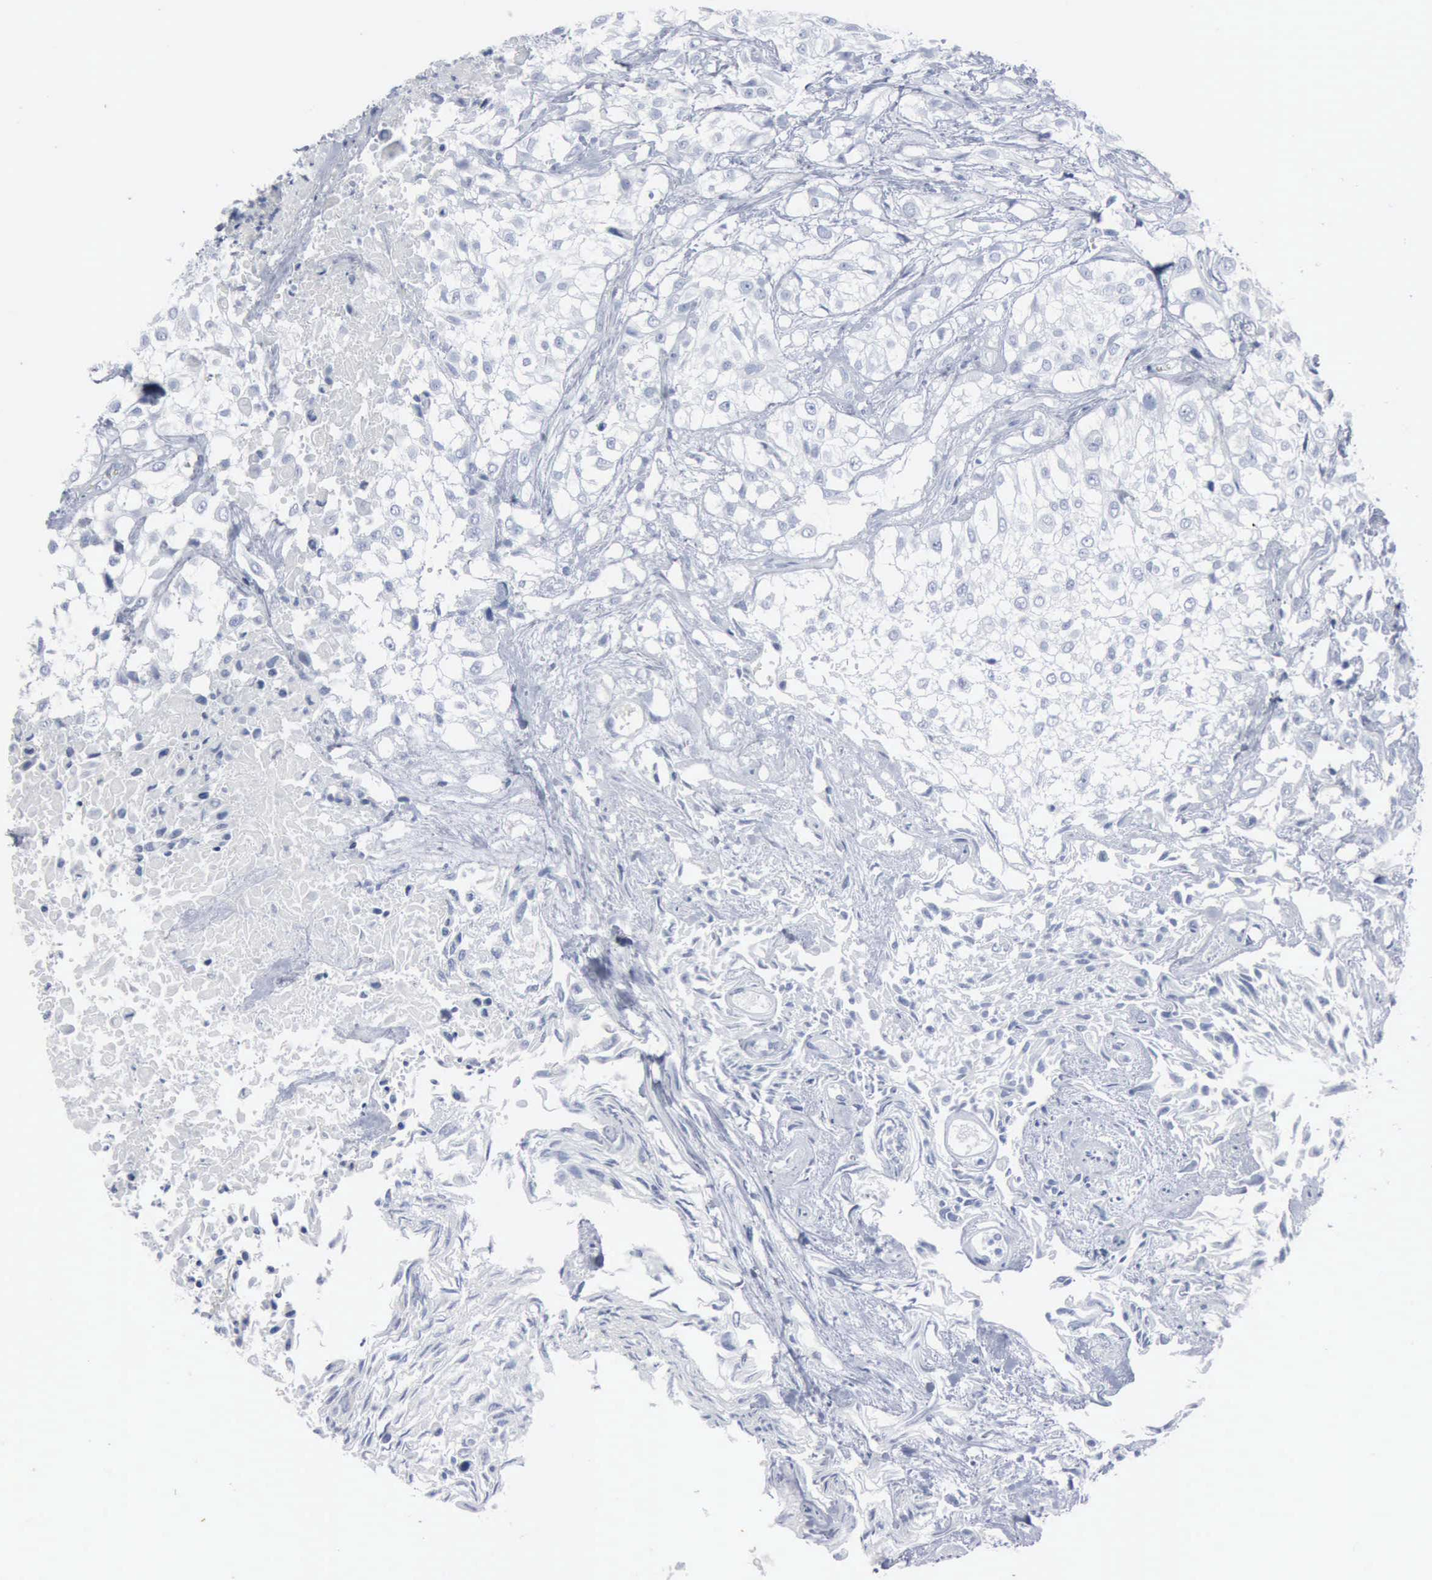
{"staining": {"intensity": "negative", "quantity": "none", "location": "none"}, "tissue": "urothelial cancer", "cell_type": "Tumor cells", "image_type": "cancer", "snomed": [{"axis": "morphology", "description": "Urothelial carcinoma, High grade"}, {"axis": "topography", "description": "Urinary bladder"}], "caption": "This micrograph is of urothelial carcinoma (high-grade) stained with immunohistochemistry (IHC) to label a protein in brown with the nuclei are counter-stained blue. There is no expression in tumor cells.", "gene": "DMD", "patient": {"sex": "male", "age": 56}}